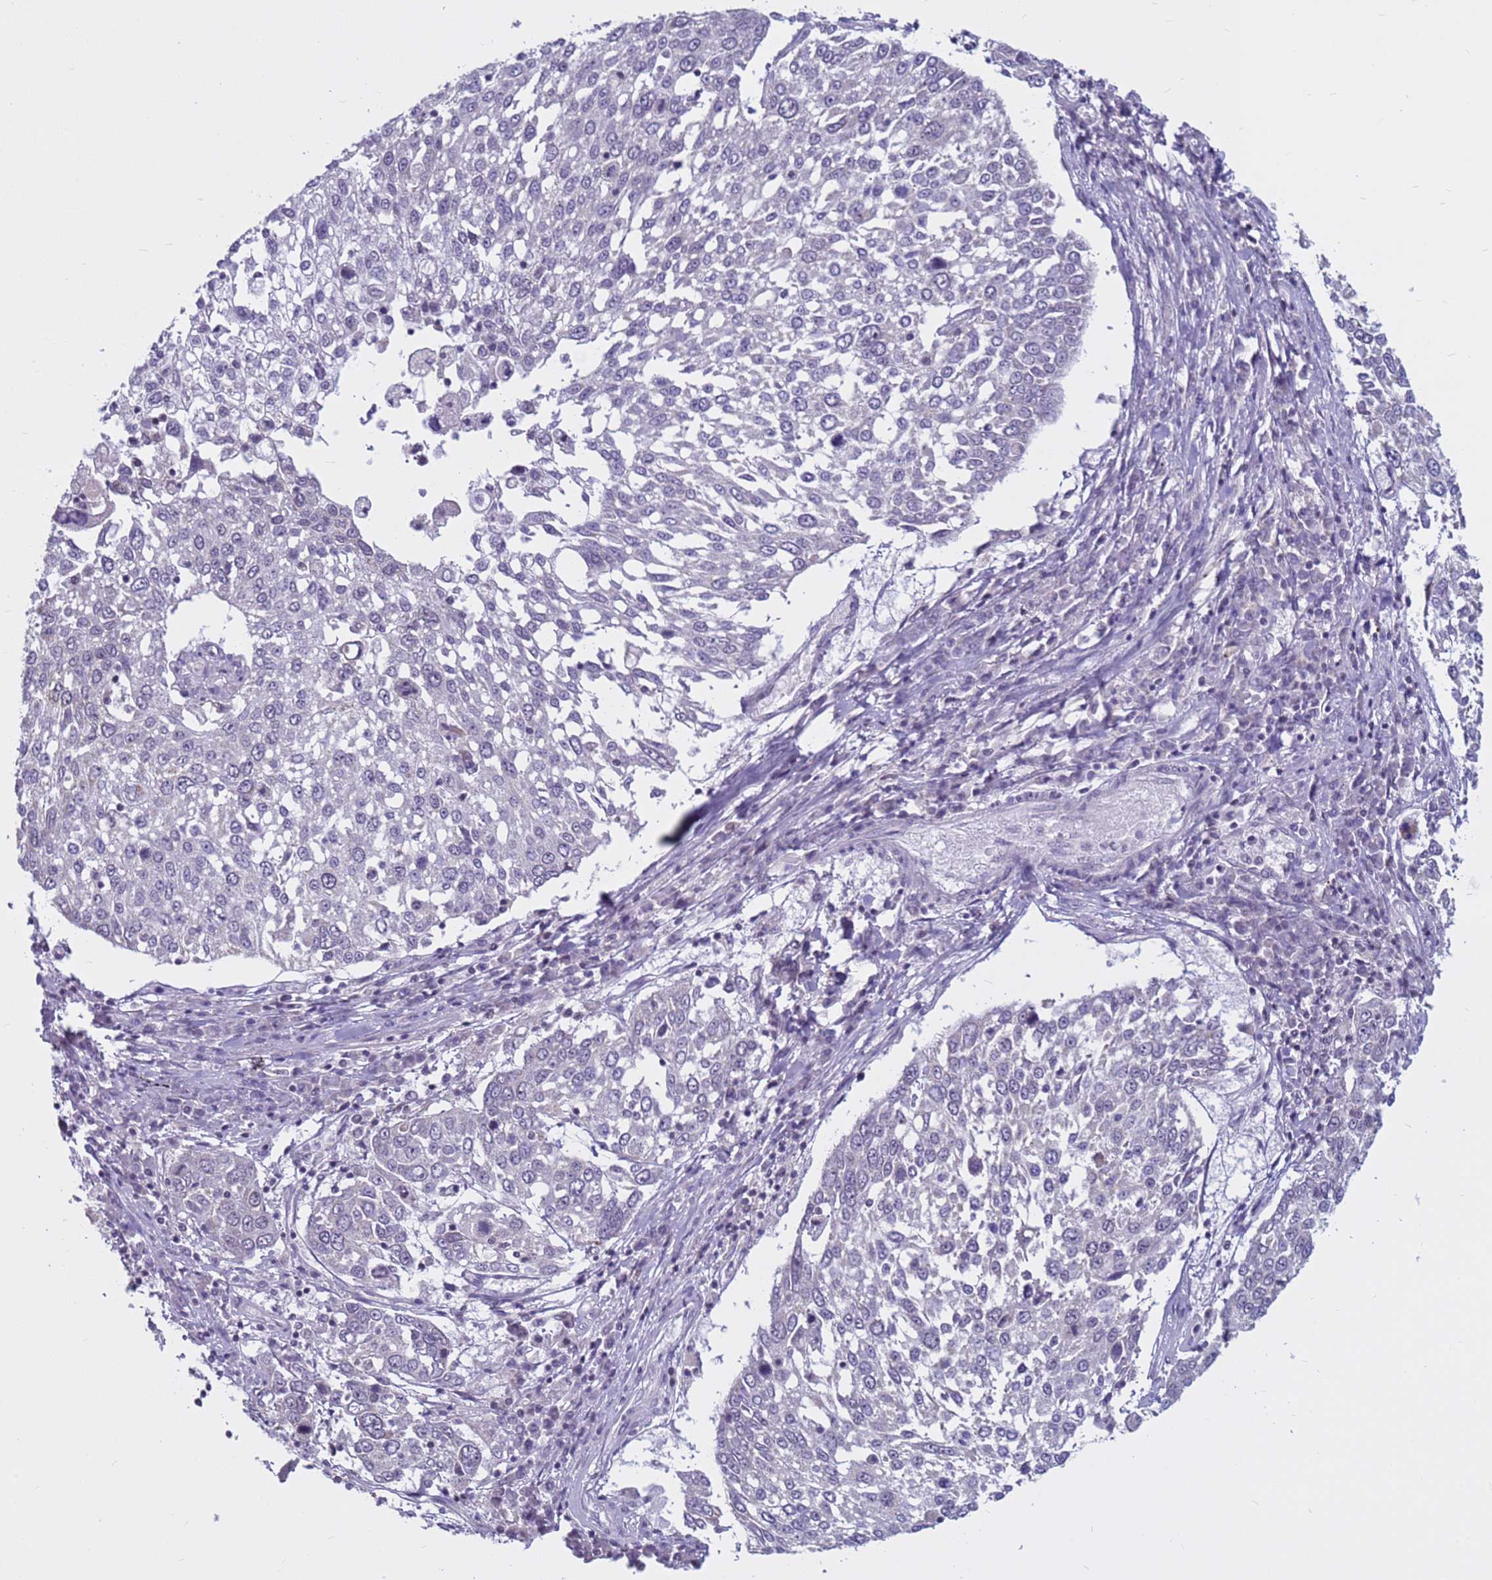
{"staining": {"intensity": "negative", "quantity": "none", "location": "none"}, "tissue": "lung cancer", "cell_type": "Tumor cells", "image_type": "cancer", "snomed": [{"axis": "morphology", "description": "Squamous cell carcinoma, NOS"}, {"axis": "topography", "description": "Lung"}], "caption": "A high-resolution histopathology image shows immunohistochemistry (IHC) staining of squamous cell carcinoma (lung), which demonstrates no significant staining in tumor cells. (DAB IHC, high magnification).", "gene": "CDK2AP2", "patient": {"sex": "male", "age": 65}}